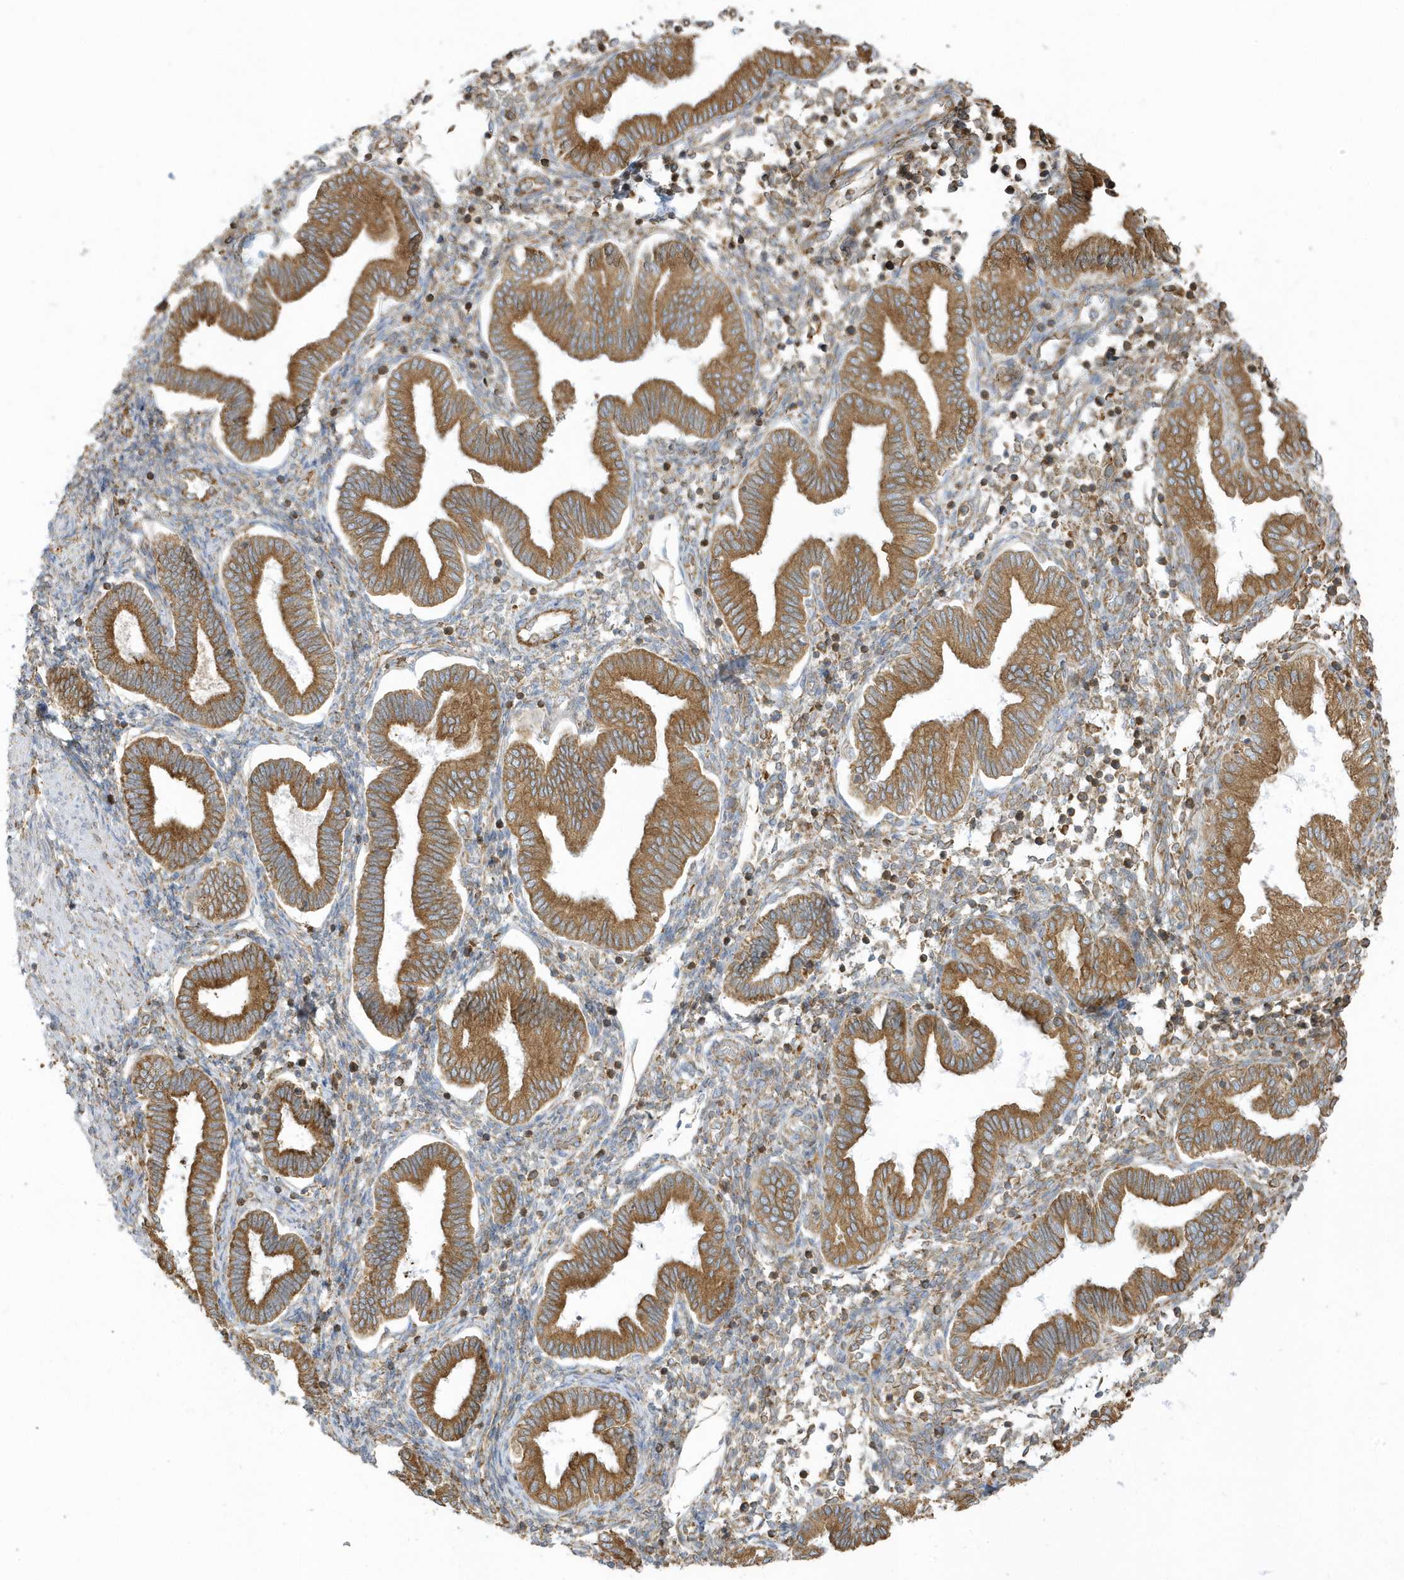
{"staining": {"intensity": "moderate", "quantity": "25%-75%", "location": "cytoplasmic/membranous"}, "tissue": "endometrium", "cell_type": "Cells in endometrial stroma", "image_type": "normal", "snomed": [{"axis": "morphology", "description": "Normal tissue, NOS"}, {"axis": "topography", "description": "Endometrium"}], "caption": "The immunohistochemical stain labels moderate cytoplasmic/membranous expression in cells in endometrial stroma of normal endometrium.", "gene": "PDIA6", "patient": {"sex": "female", "age": 53}}